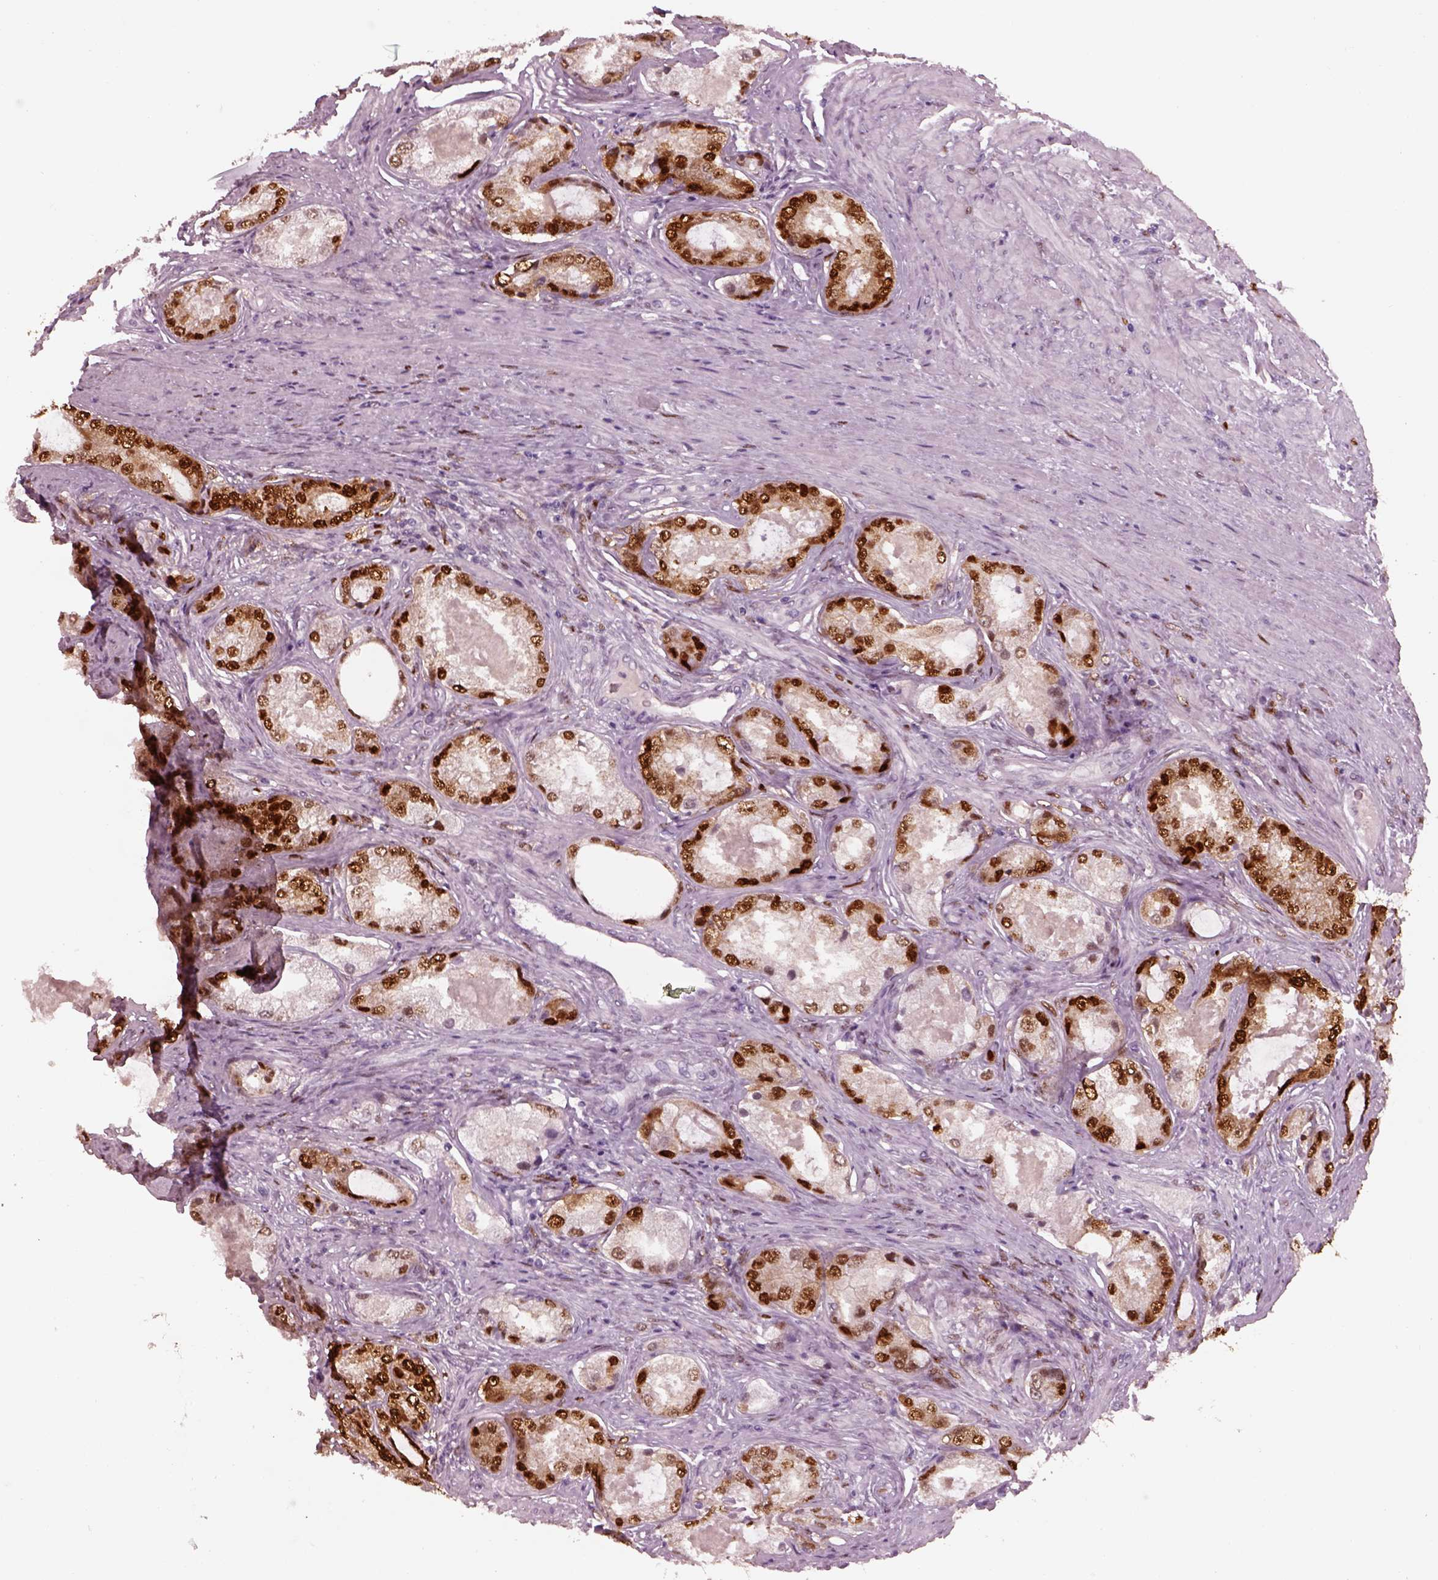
{"staining": {"intensity": "strong", "quantity": ">75%", "location": "nuclear"}, "tissue": "prostate cancer", "cell_type": "Tumor cells", "image_type": "cancer", "snomed": [{"axis": "morphology", "description": "Adenocarcinoma, Low grade"}, {"axis": "topography", "description": "Prostate"}], "caption": "Immunohistochemical staining of human prostate cancer exhibits strong nuclear protein positivity in about >75% of tumor cells. The protein of interest is stained brown, and the nuclei are stained in blue (DAB IHC with brightfield microscopy, high magnification).", "gene": "SOX9", "patient": {"sex": "male", "age": 68}}